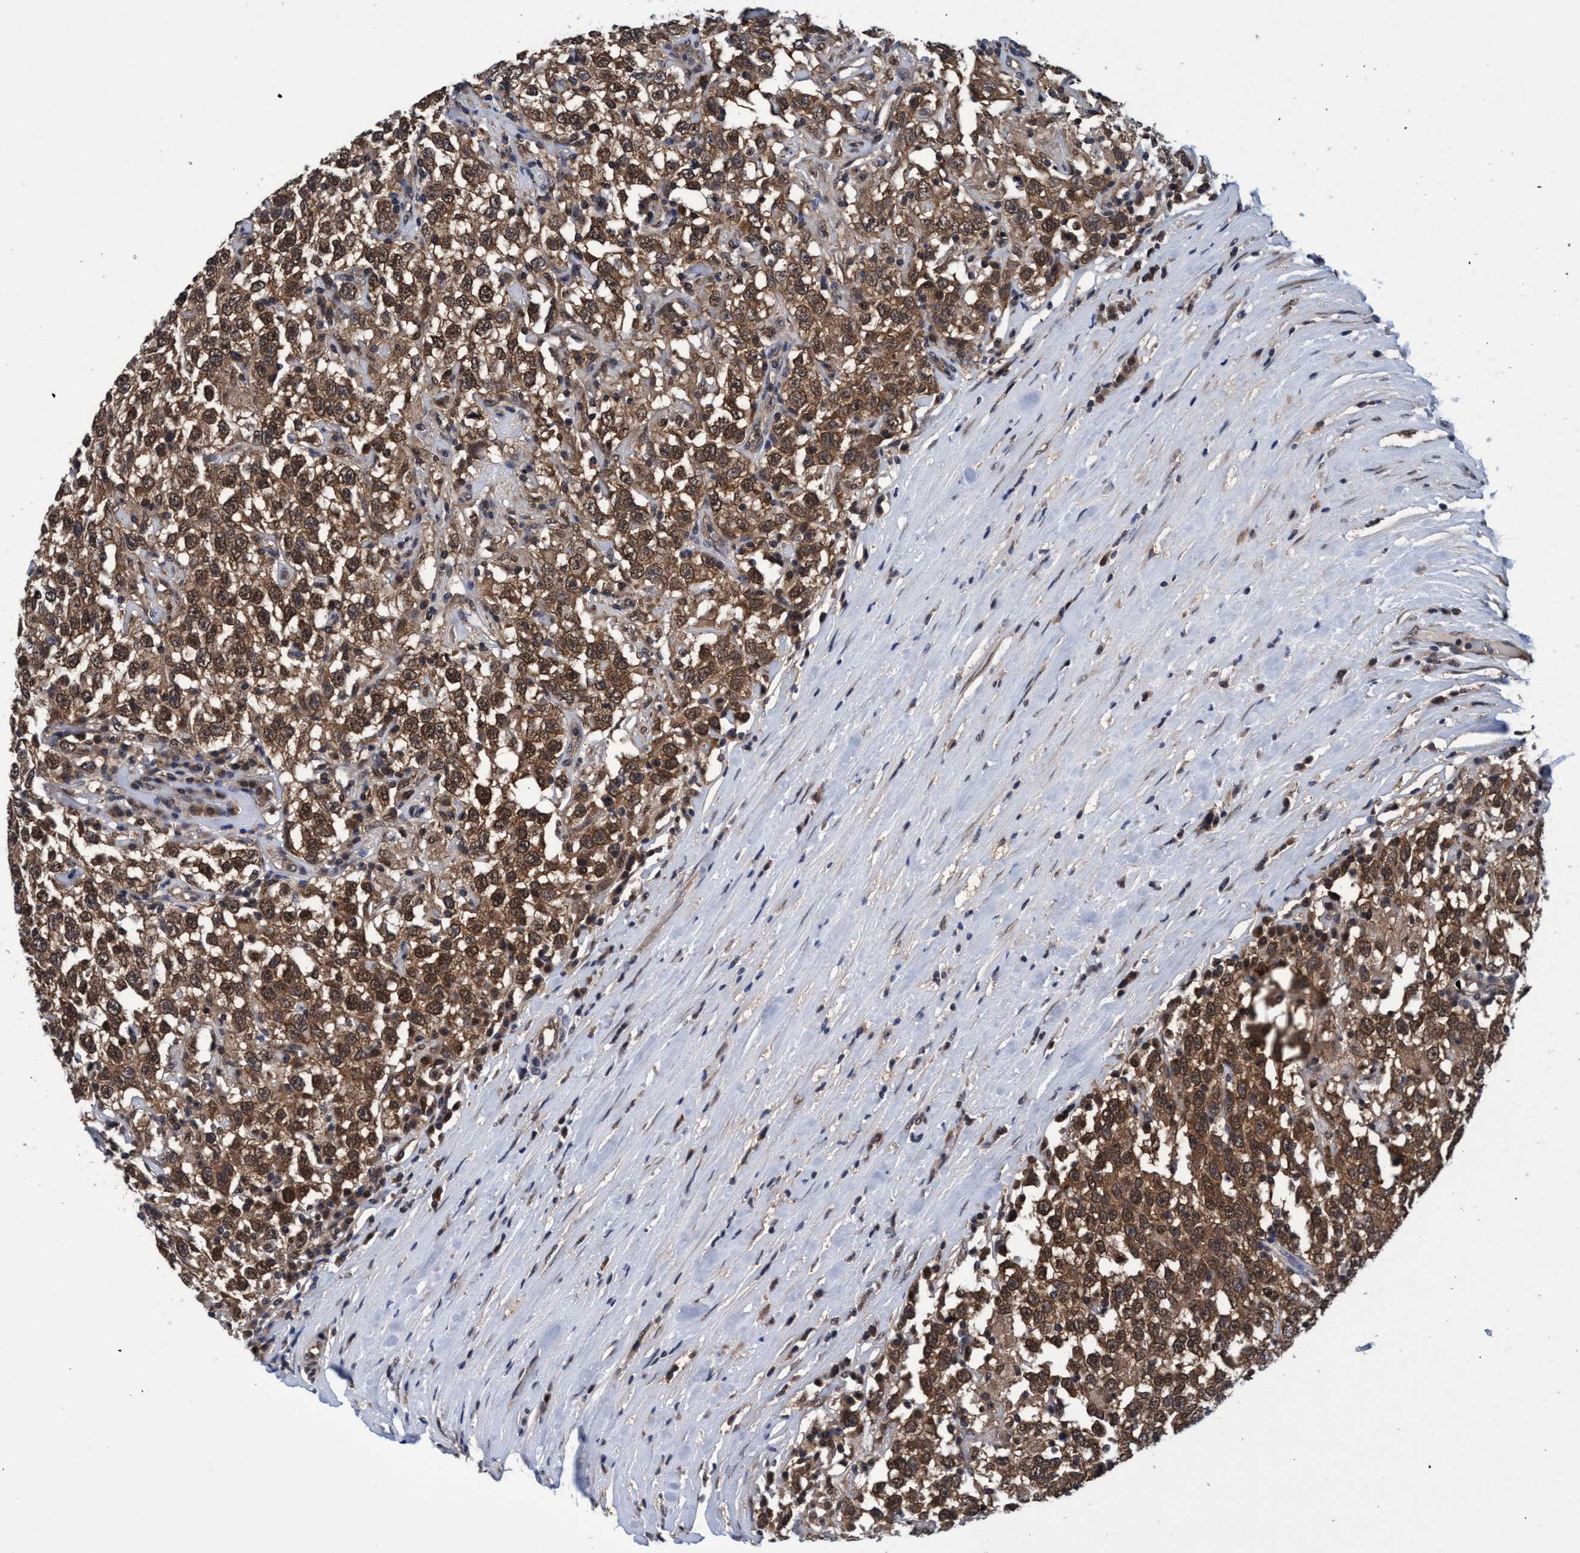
{"staining": {"intensity": "moderate", "quantity": ">75%", "location": "cytoplasmic/membranous,nuclear"}, "tissue": "testis cancer", "cell_type": "Tumor cells", "image_type": "cancer", "snomed": [{"axis": "morphology", "description": "Seminoma, NOS"}, {"axis": "topography", "description": "Testis"}], "caption": "A photomicrograph of testis cancer stained for a protein demonstrates moderate cytoplasmic/membranous and nuclear brown staining in tumor cells.", "gene": "PSMD12", "patient": {"sex": "male", "age": 41}}